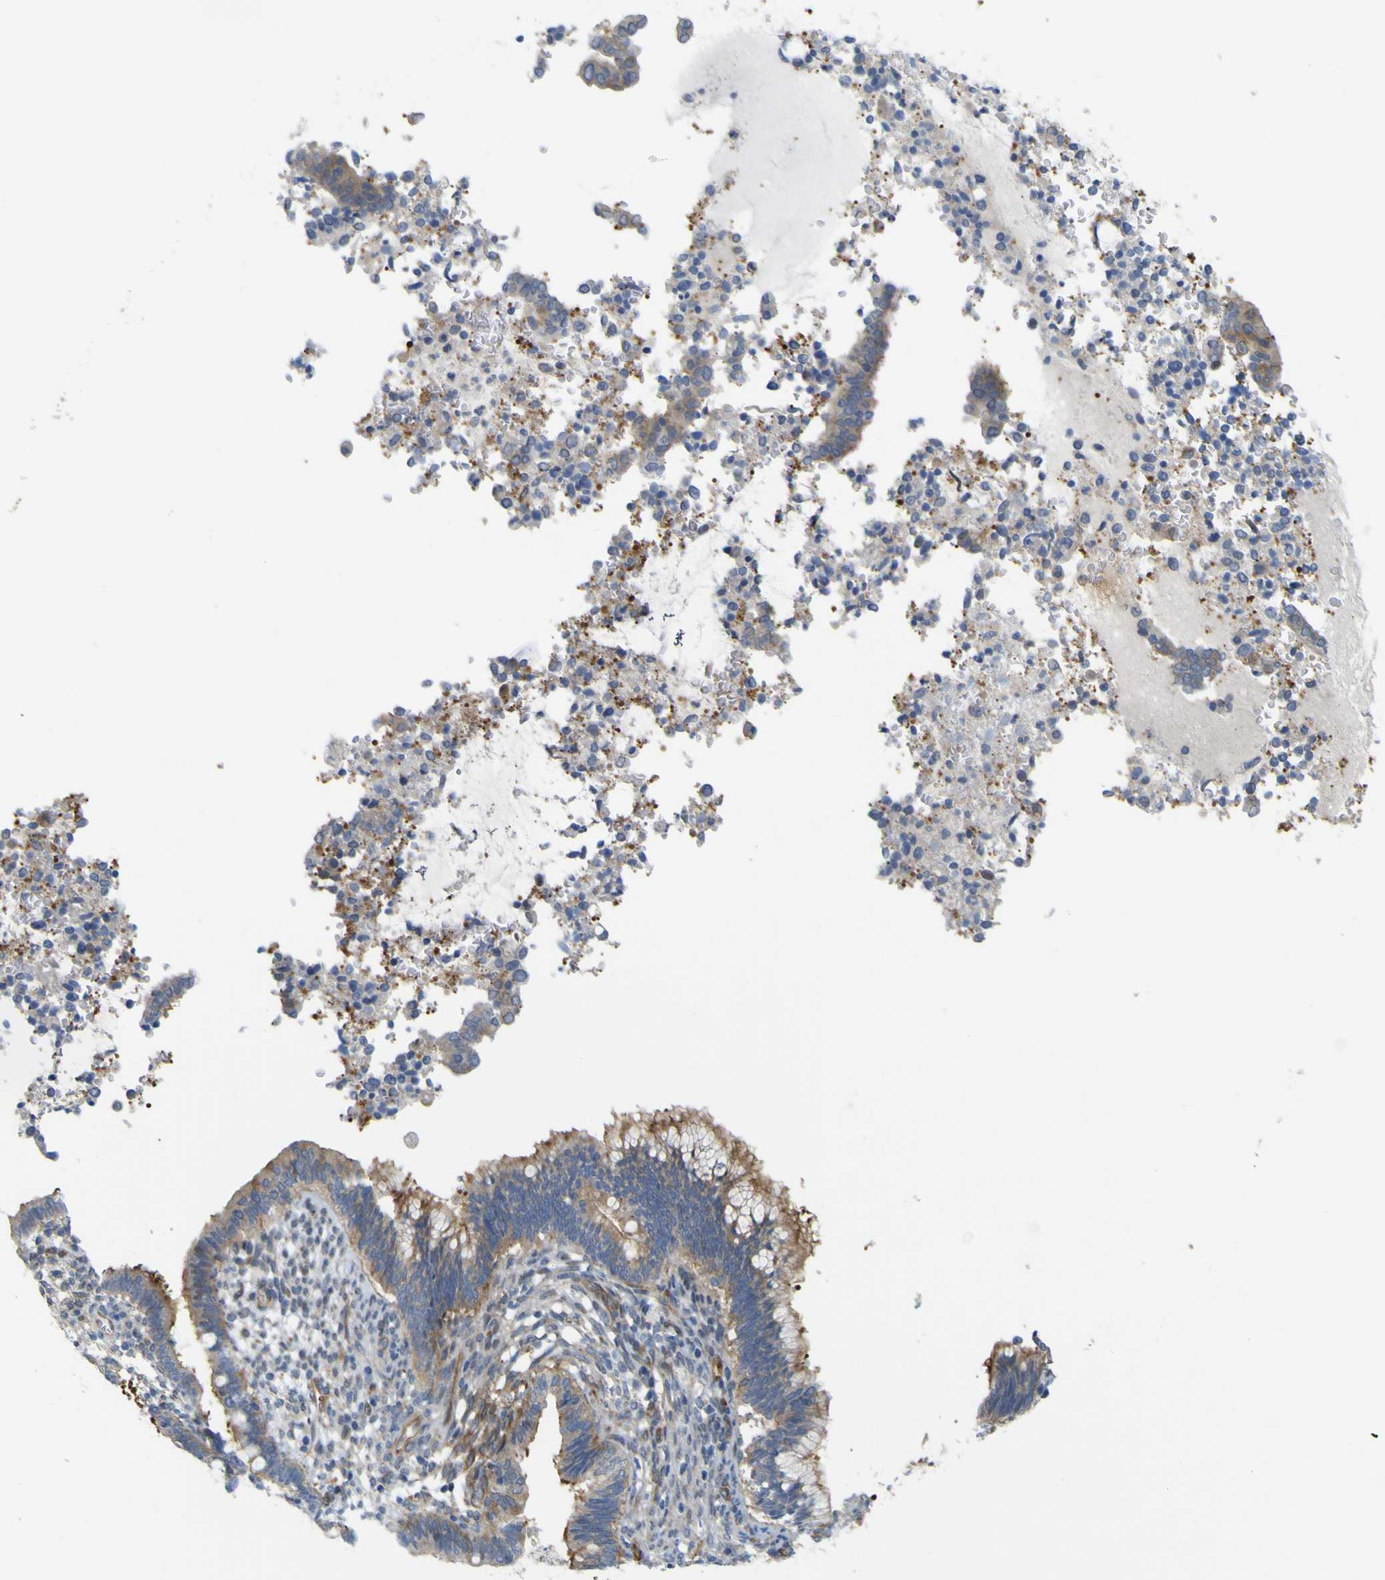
{"staining": {"intensity": "moderate", "quantity": "25%-75%", "location": "cytoplasmic/membranous"}, "tissue": "cervical cancer", "cell_type": "Tumor cells", "image_type": "cancer", "snomed": [{"axis": "morphology", "description": "Adenocarcinoma, NOS"}, {"axis": "topography", "description": "Cervix"}], "caption": "IHC (DAB (3,3'-diaminobenzidine)) staining of human cervical adenocarcinoma displays moderate cytoplasmic/membranous protein staining in approximately 25%-75% of tumor cells.", "gene": "JPH1", "patient": {"sex": "female", "age": 44}}